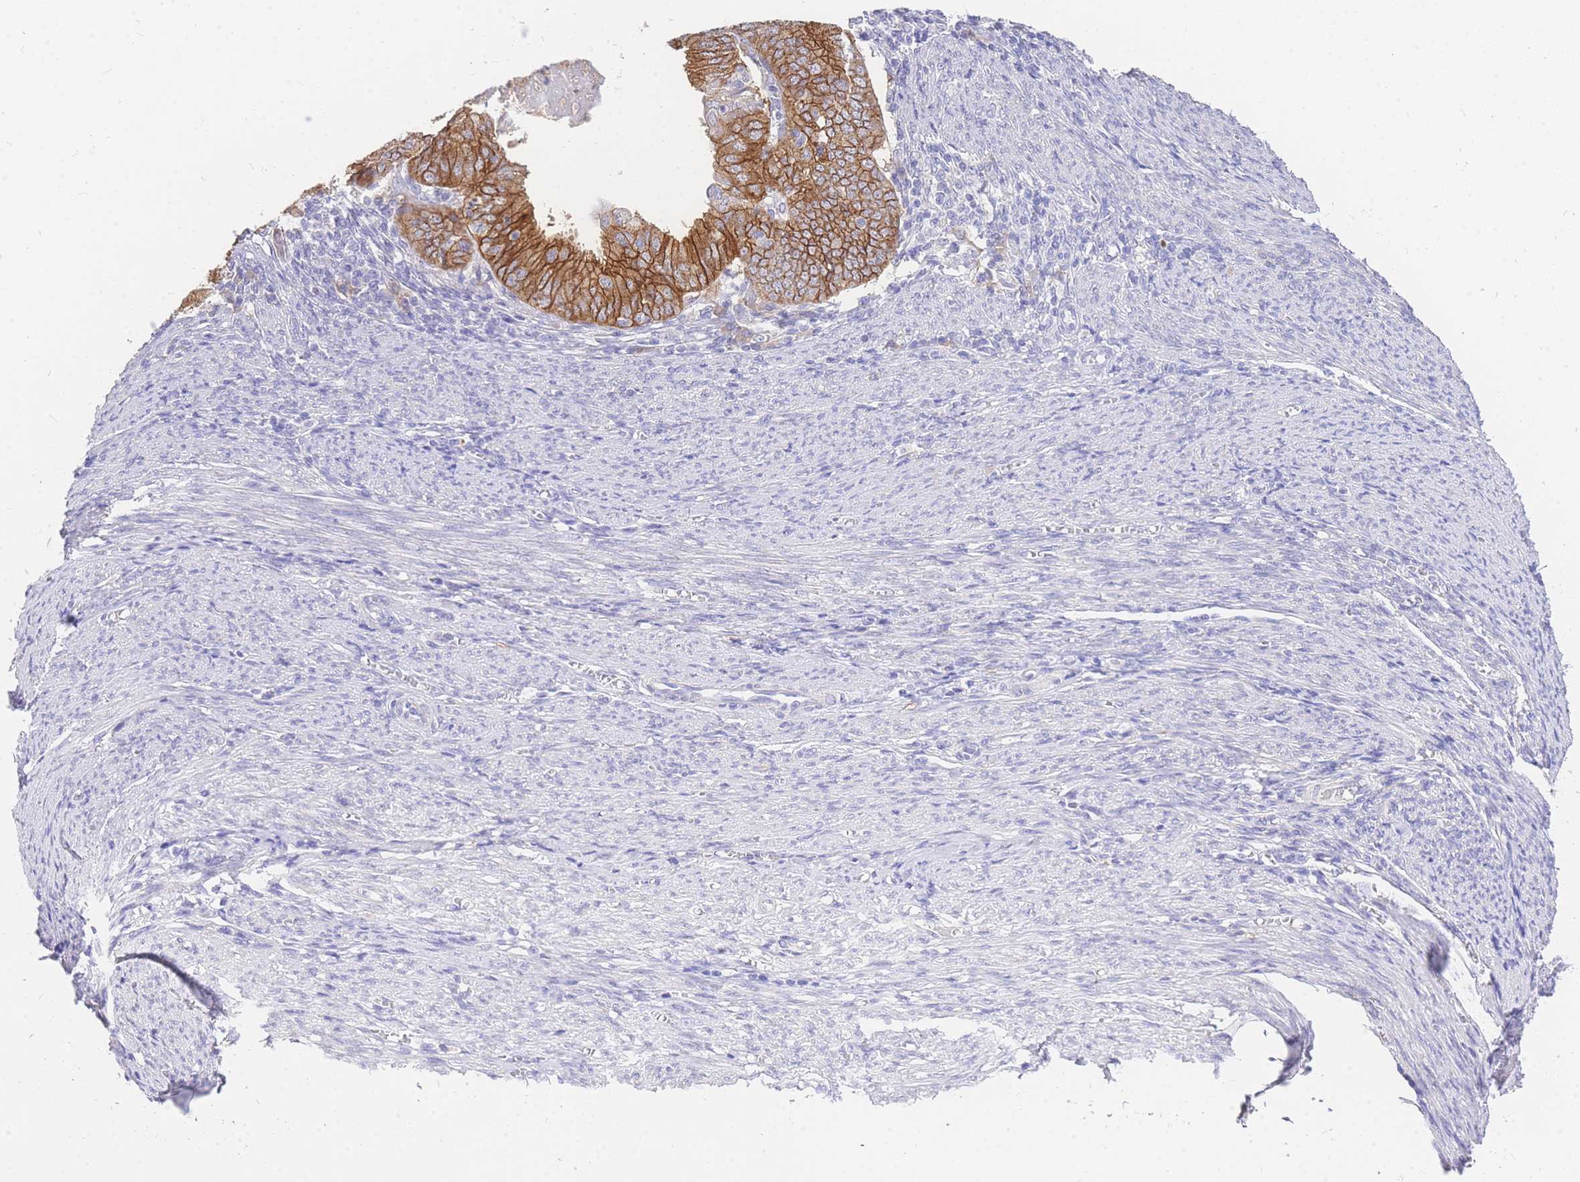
{"staining": {"intensity": "strong", "quantity": ">75%", "location": "cytoplasmic/membranous"}, "tissue": "endometrial cancer", "cell_type": "Tumor cells", "image_type": "cancer", "snomed": [{"axis": "morphology", "description": "Adenocarcinoma, NOS"}, {"axis": "topography", "description": "Endometrium"}], "caption": "Protein expression analysis of human endometrial cancer reveals strong cytoplasmic/membranous positivity in approximately >75% of tumor cells. The staining was performed using DAB (3,3'-diaminobenzidine), with brown indicating positive protein expression. Nuclei are stained blue with hematoxylin.", "gene": "C2orf88", "patient": {"sex": "female", "age": 57}}